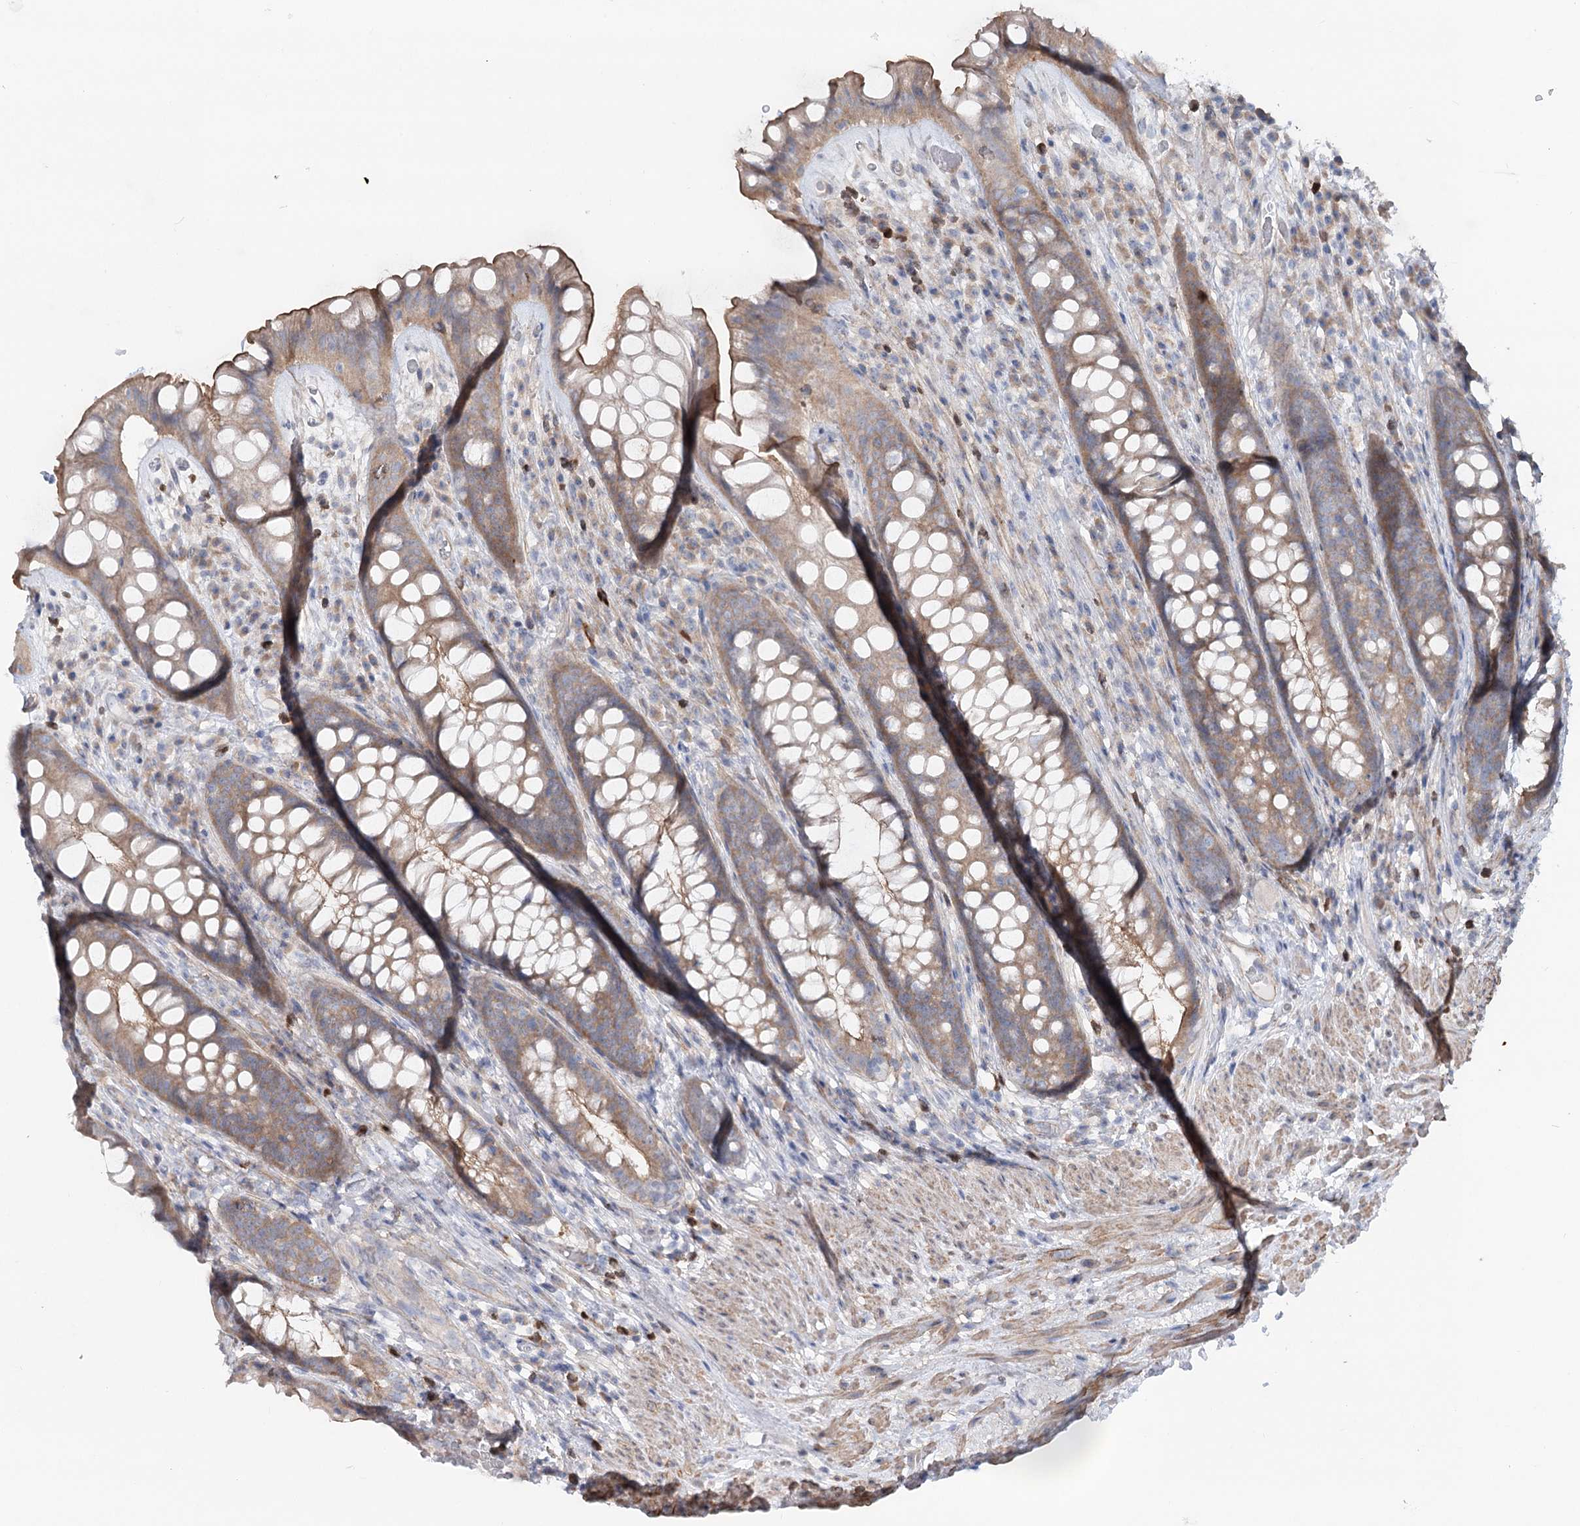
{"staining": {"intensity": "weak", "quantity": ">75%", "location": "cytoplasmic/membranous"}, "tissue": "rectum", "cell_type": "Glandular cells", "image_type": "normal", "snomed": [{"axis": "morphology", "description": "Normal tissue, NOS"}, {"axis": "topography", "description": "Rectum"}], "caption": "About >75% of glandular cells in benign rectum demonstrate weak cytoplasmic/membranous protein staining as visualized by brown immunohistochemical staining.", "gene": "LARP1B", "patient": {"sex": "male", "age": 74}}